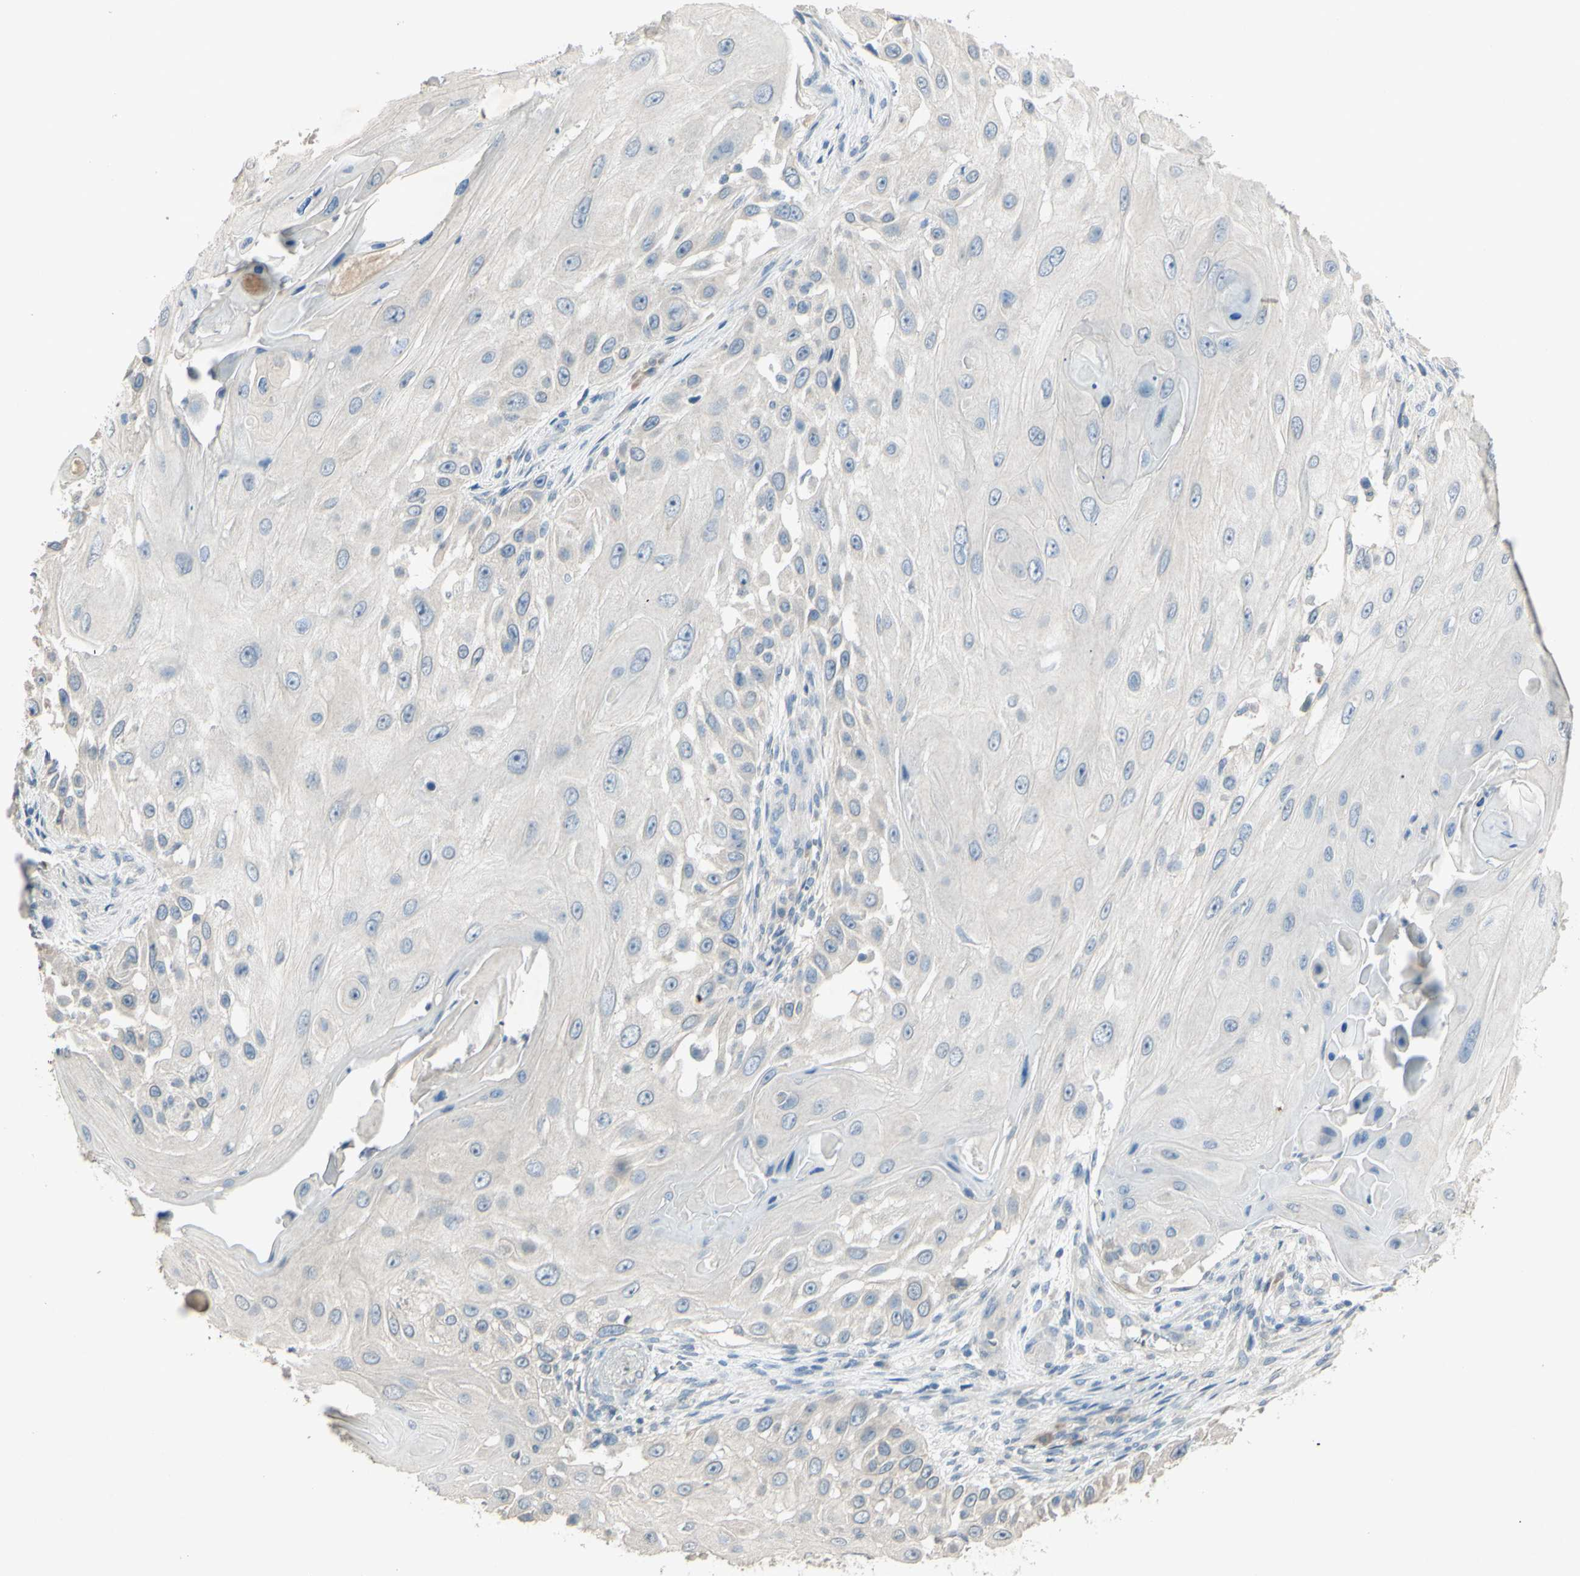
{"staining": {"intensity": "negative", "quantity": "none", "location": "none"}, "tissue": "skin cancer", "cell_type": "Tumor cells", "image_type": "cancer", "snomed": [{"axis": "morphology", "description": "Squamous cell carcinoma, NOS"}, {"axis": "topography", "description": "Skin"}], "caption": "Immunohistochemistry (IHC) micrograph of neoplastic tissue: skin cancer stained with DAB (3,3'-diaminobenzidine) shows no significant protein expression in tumor cells.", "gene": "TIMM21", "patient": {"sex": "female", "age": 44}}